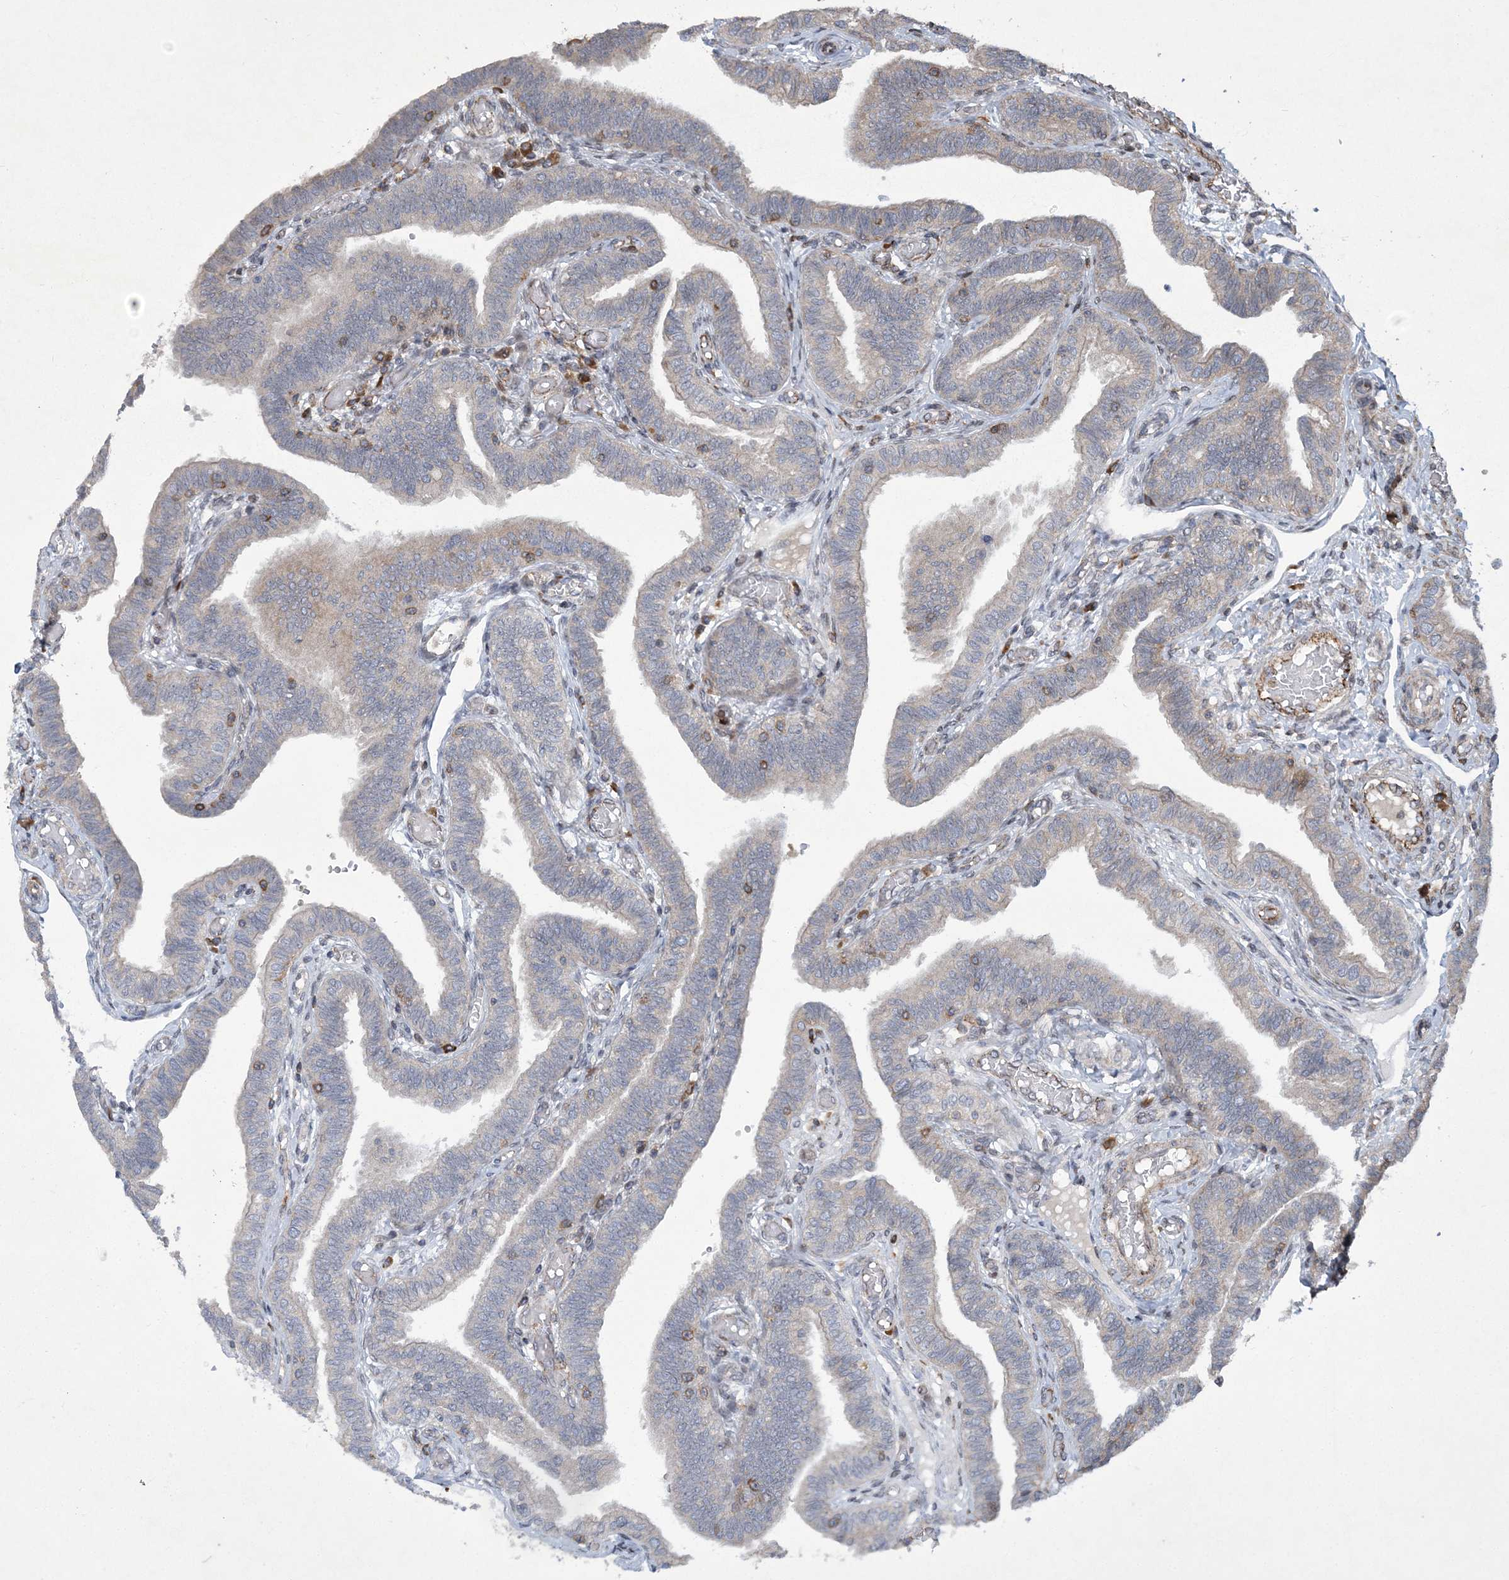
{"staining": {"intensity": "weak", "quantity": "<25%", "location": "cytoplasmic/membranous"}, "tissue": "fallopian tube", "cell_type": "Glandular cells", "image_type": "normal", "snomed": [{"axis": "morphology", "description": "Normal tissue, NOS"}, {"axis": "topography", "description": "Fallopian tube"}], "caption": "Fallopian tube was stained to show a protein in brown. There is no significant expression in glandular cells. (DAB IHC visualized using brightfield microscopy, high magnification).", "gene": "N4BP2", "patient": {"sex": "female", "age": 39}}